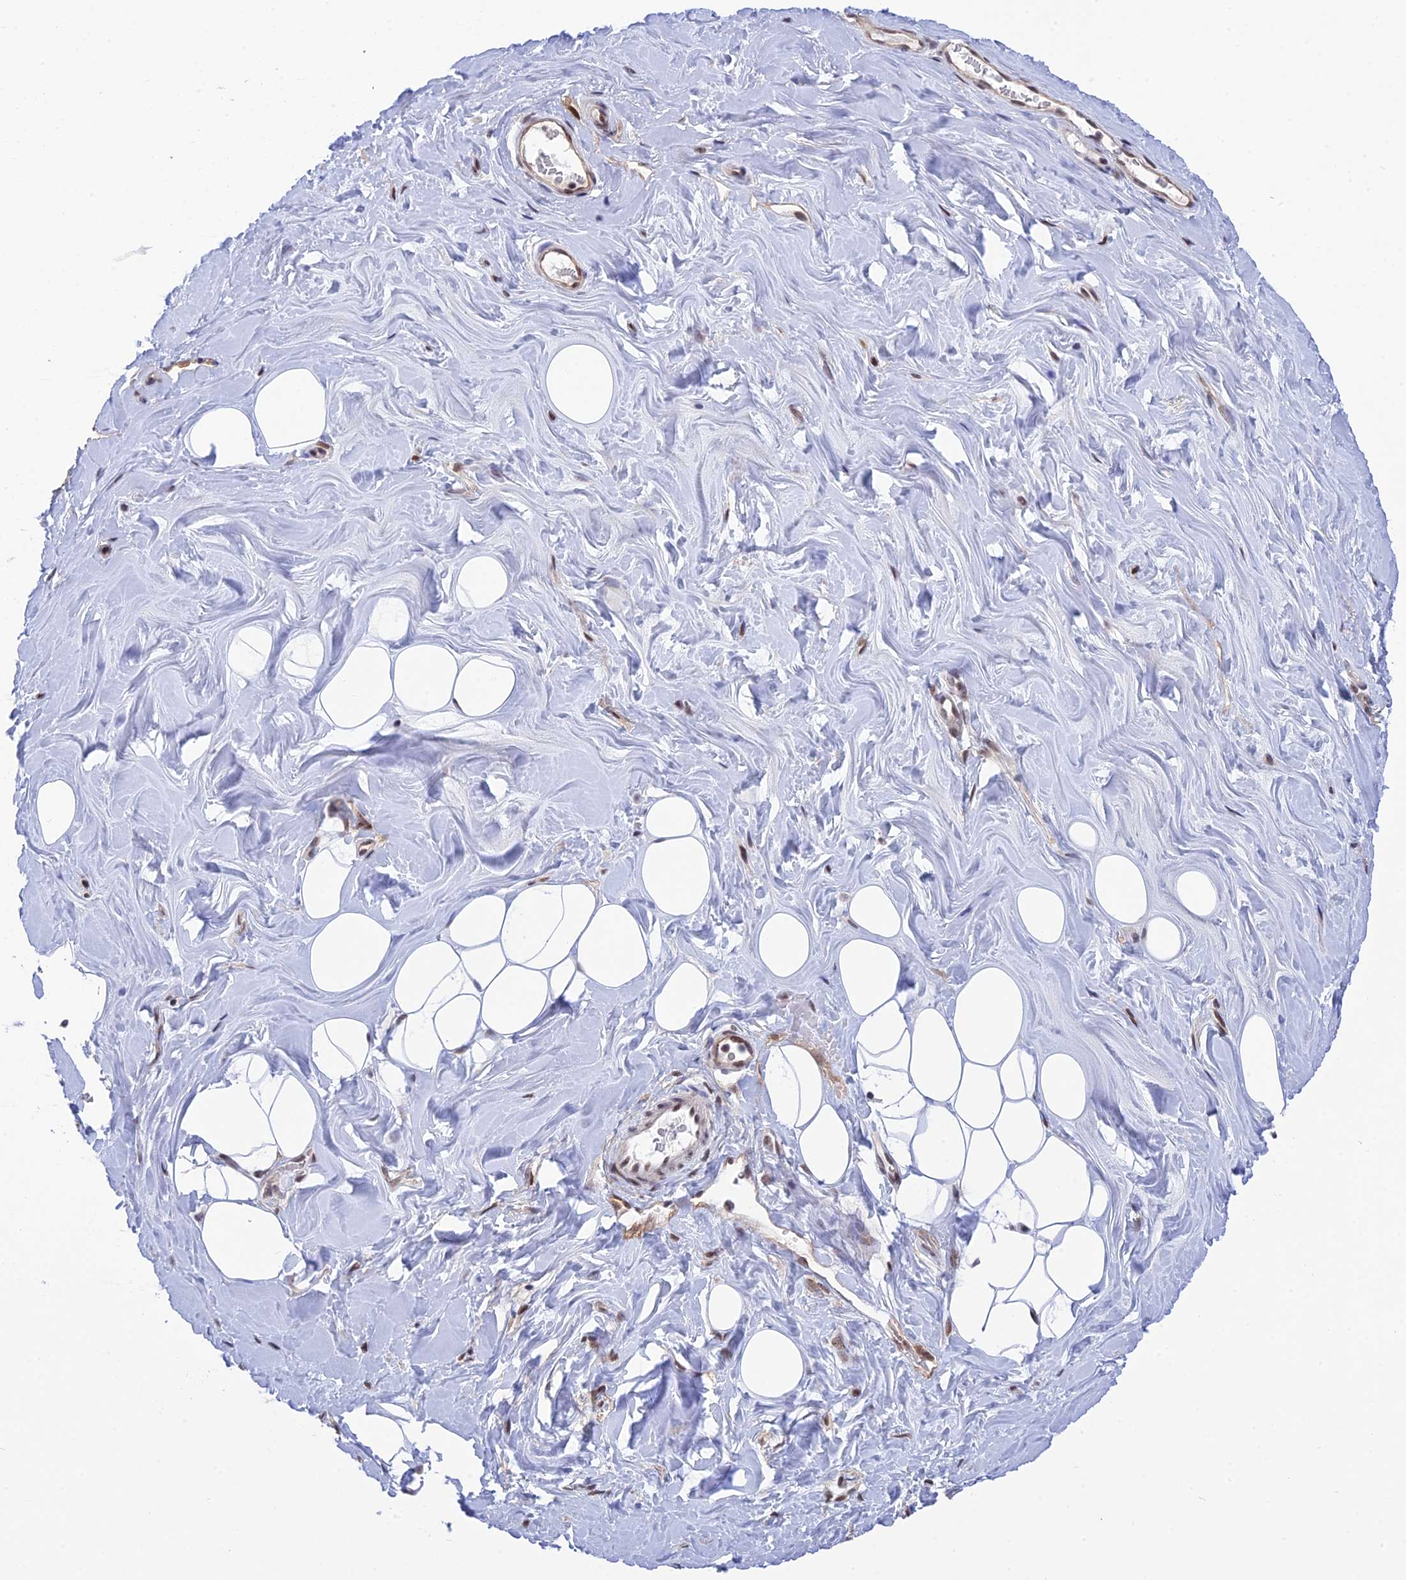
{"staining": {"intensity": "negative", "quantity": "none", "location": "none"}, "tissue": "adipose tissue", "cell_type": "Adipocytes", "image_type": "normal", "snomed": [{"axis": "morphology", "description": "Normal tissue, NOS"}, {"axis": "topography", "description": "Breast"}], "caption": "The micrograph exhibits no staining of adipocytes in unremarkable adipose tissue.", "gene": "TCEA1", "patient": {"sex": "female", "age": 26}}